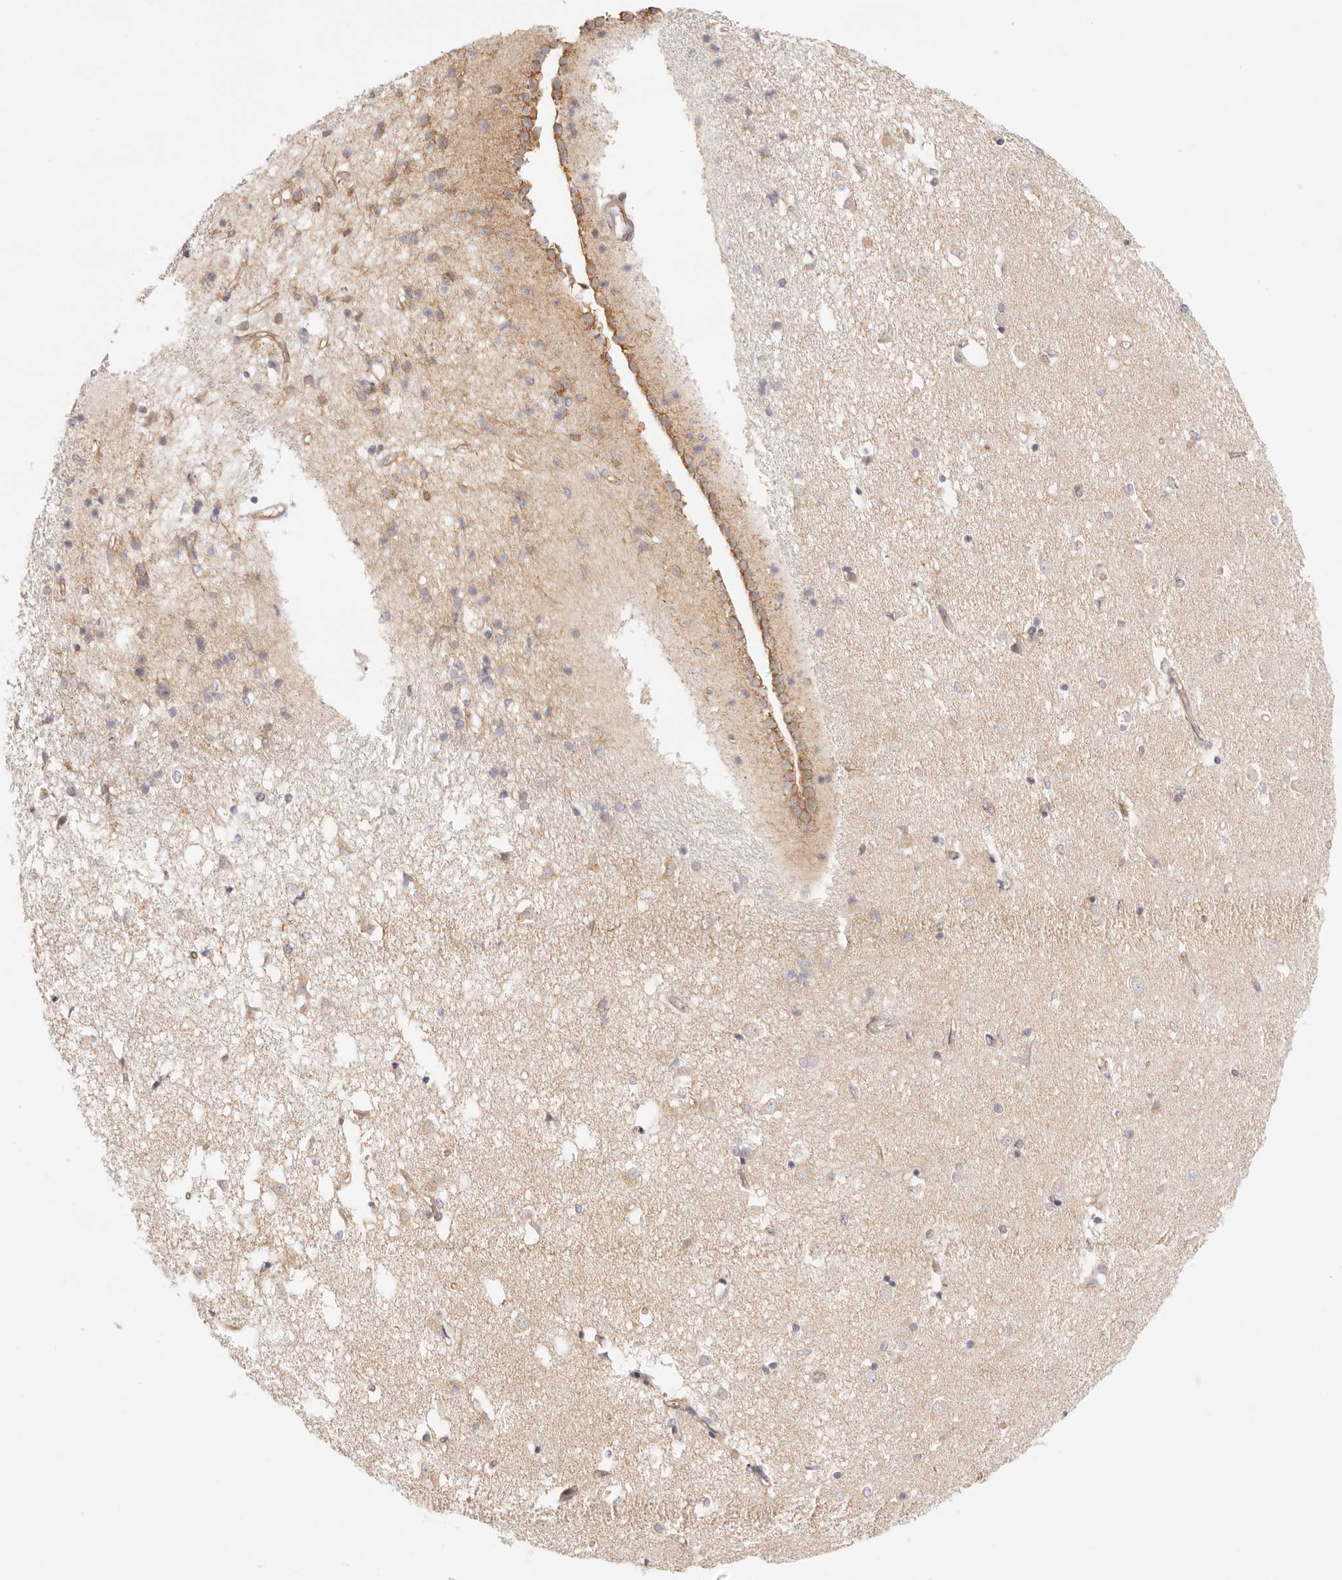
{"staining": {"intensity": "moderate", "quantity": "<25%", "location": "cytoplasmic/membranous"}, "tissue": "caudate", "cell_type": "Glial cells", "image_type": "normal", "snomed": [{"axis": "morphology", "description": "Normal tissue, NOS"}, {"axis": "topography", "description": "Lateral ventricle wall"}], "caption": "Immunohistochemical staining of unremarkable caudate displays <25% levels of moderate cytoplasmic/membranous protein staining in approximately <25% of glial cells. The staining was performed using DAB (3,3'-diaminobenzidine) to visualize the protein expression in brown, while the nuclei were stained in blue with hematoxylin (Magnification: 20x).", "gene": "ZC3H11A", "patient": {"sex": "male", "age": 45}}